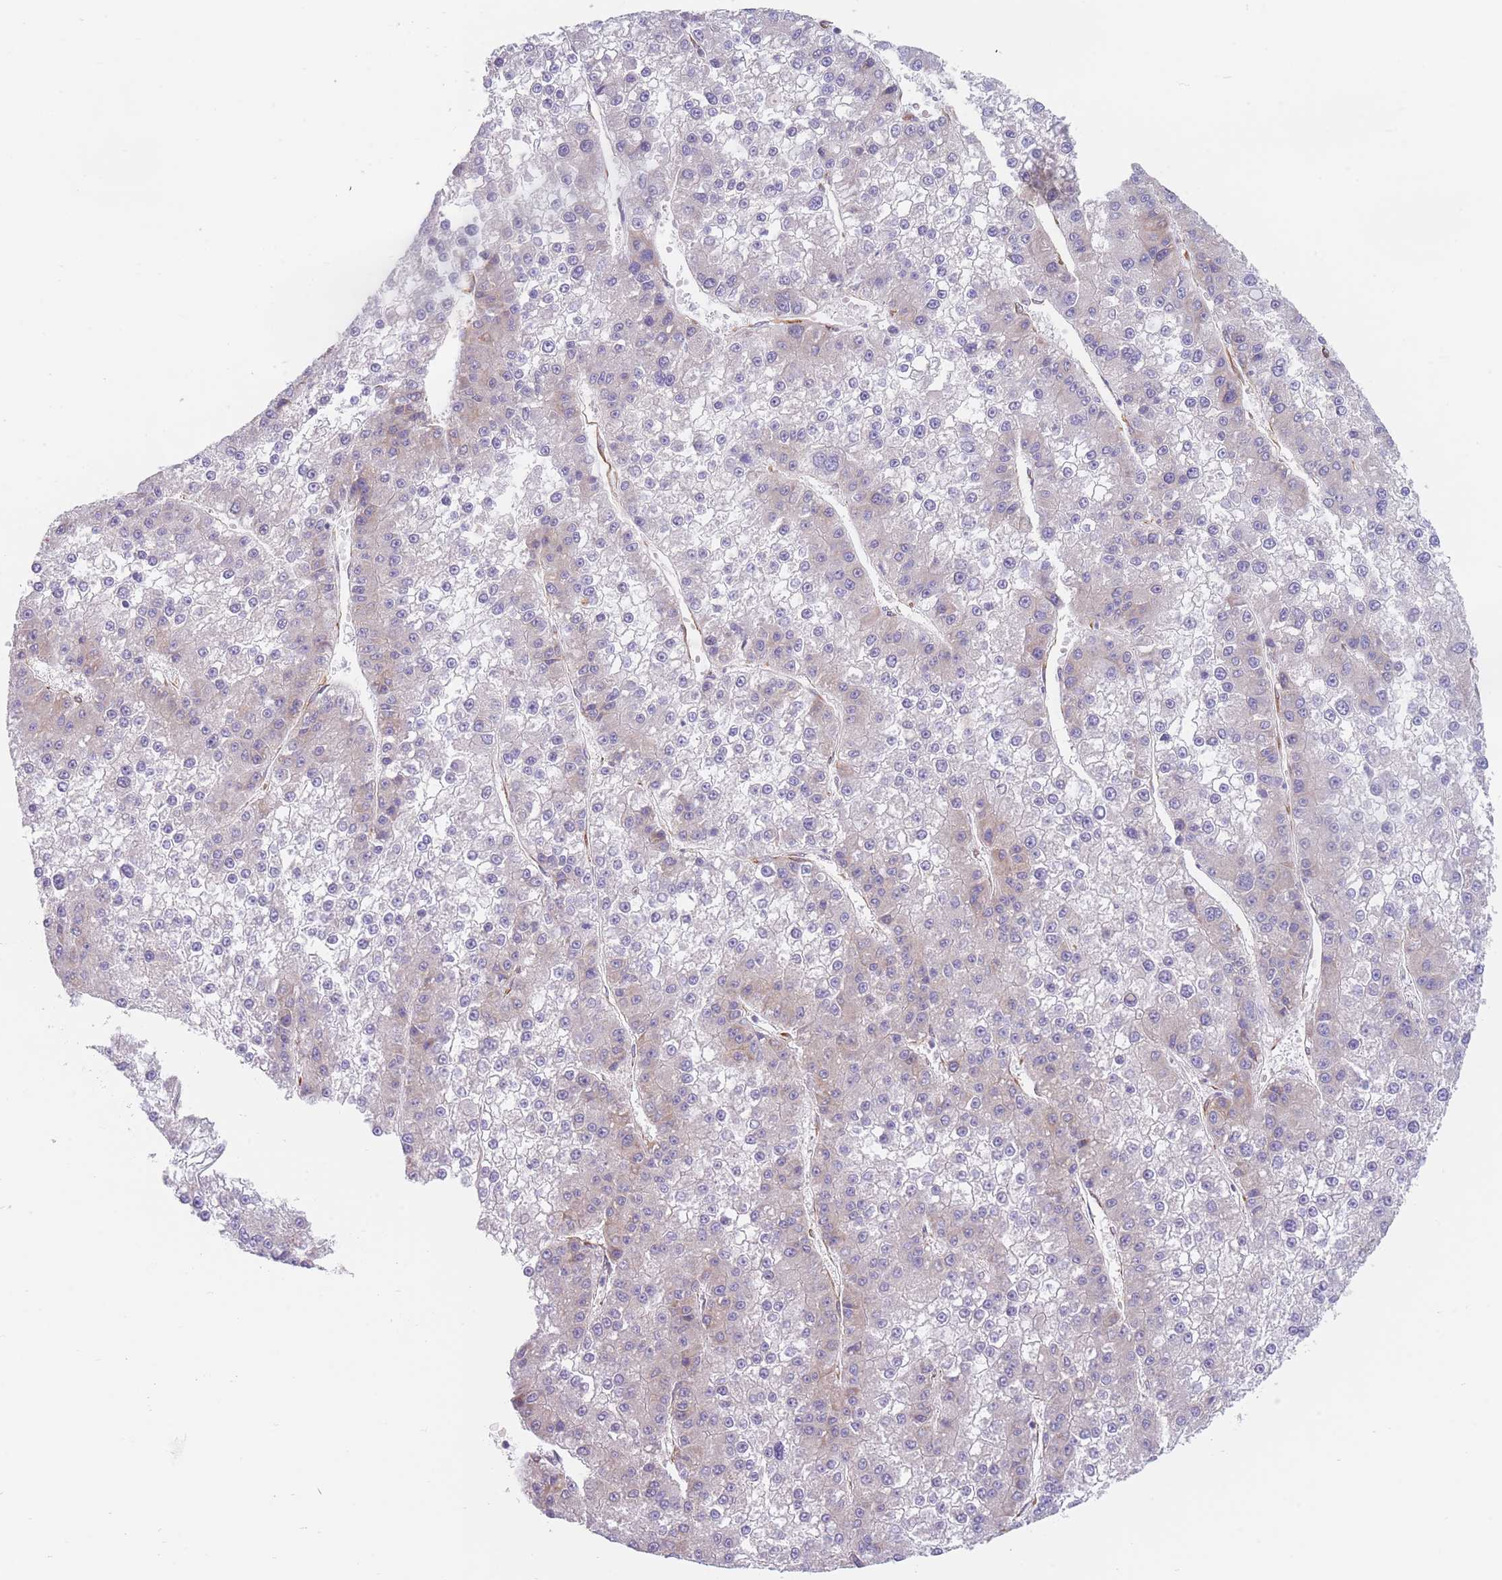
{"staining": {"intensity": "weak", "quantity": "<25%", "location": "cytoplasmic/membranous"}, "tissue": "liver cancer", "cell_type": "Tumor cells", "image_type": "cancer", "snomed": [{"axis": "morphology", "description": "Carcinoma, Hepatocellular, NOS"}, {"axis": "topography", "description": "Liver"}], "caption": "Immunohistochemical staining of liver hepatocellular carcinoma displays no significant positivity in tumor cells.", "gene": "AK9", "patient": {"sex": "female", "age": 73}}